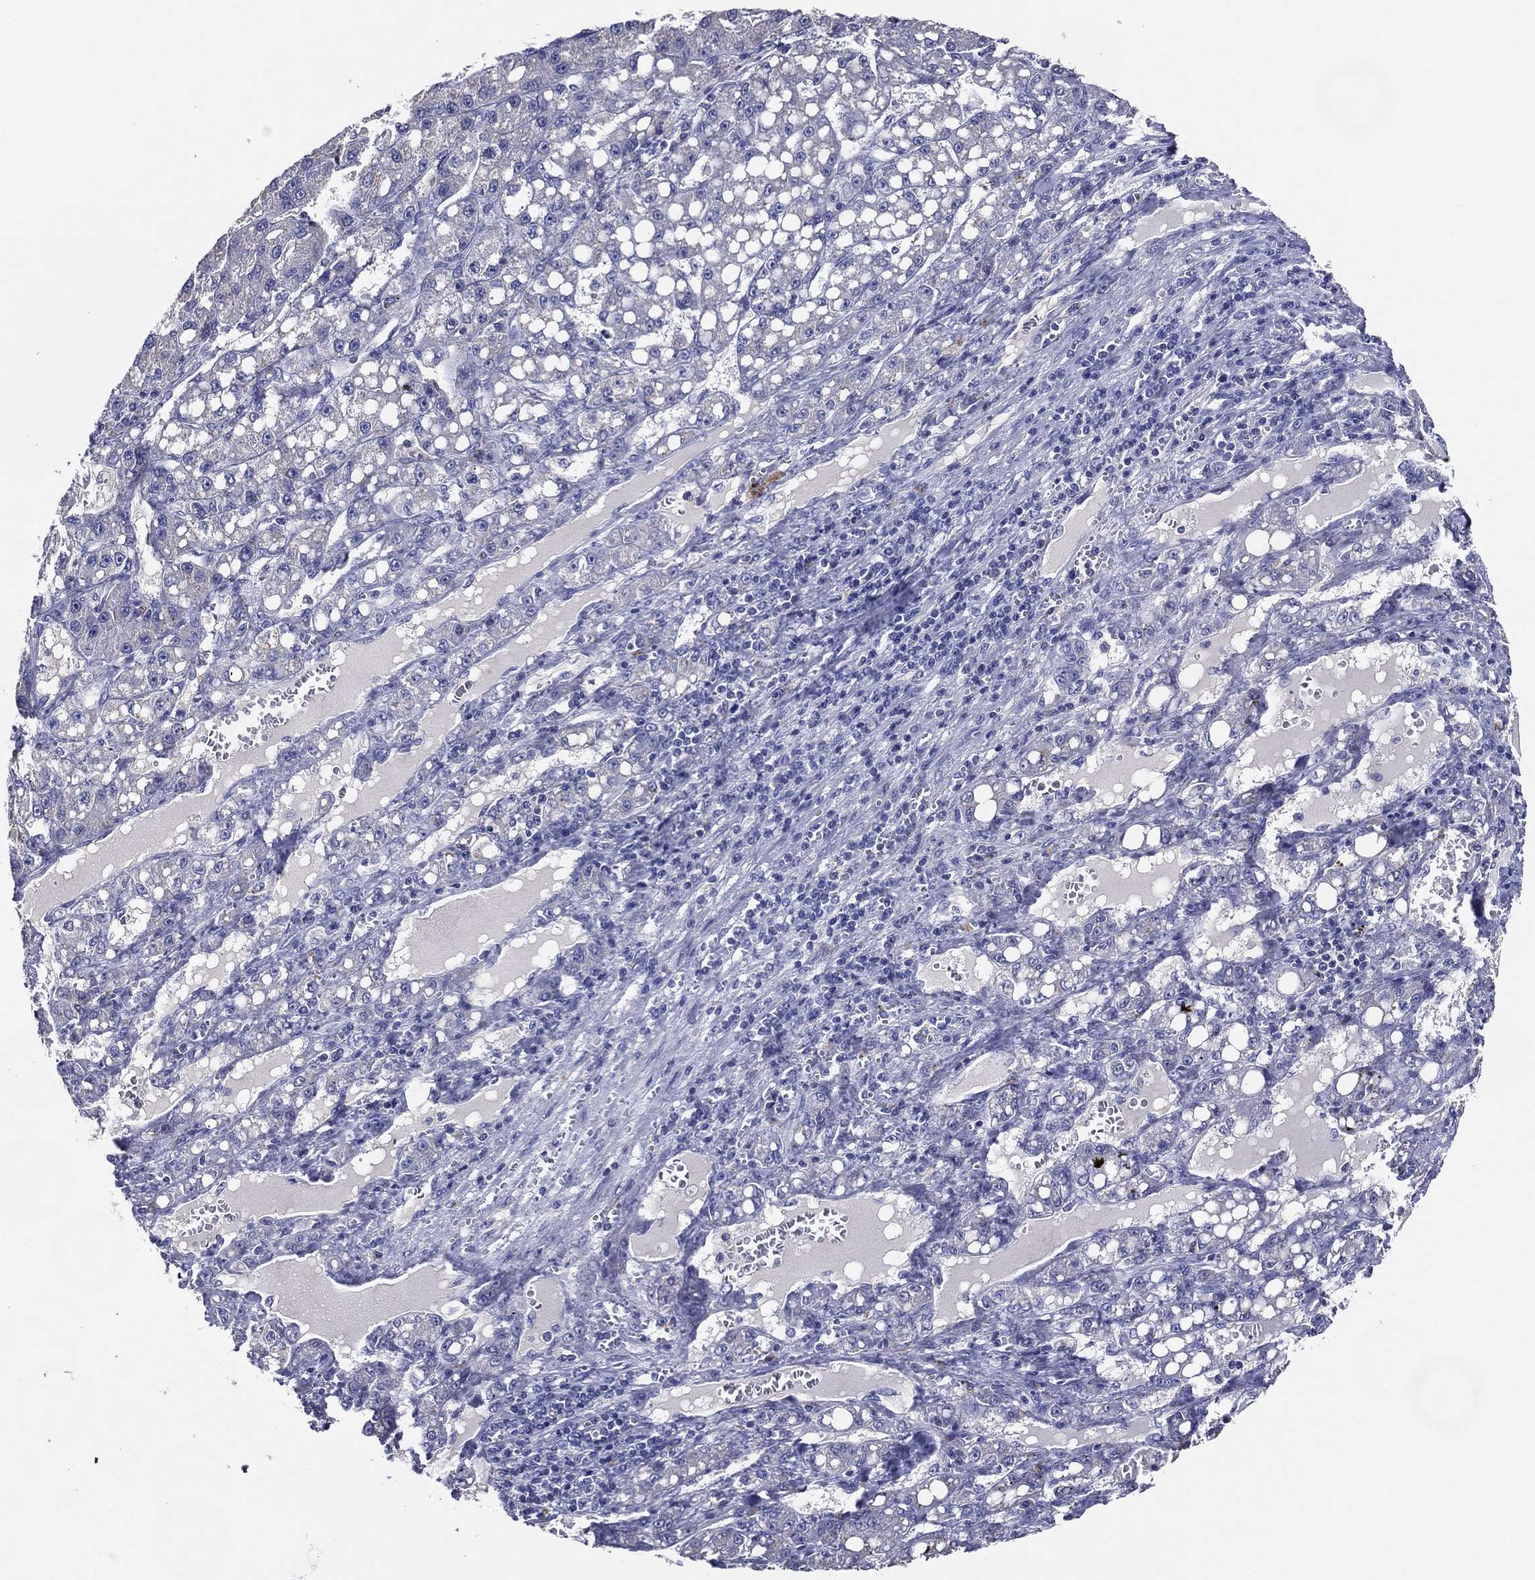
{"staining": {"intensity": "negative", "quantity": "none", "location": "none"}, "tissue": "liver cancer", "cell_type": "Tumor cells", "image_type": "cancer", "snomed": [{"axis": "morphology", "description": "Carcinoma, Hepatocellular, NOS"}, {"axis": "topography", "description": "Liver"}], "caption": "Protein analysis of liver cancer exhibits no significant staining in tumor cells. (Immunohistochemistry (ihc), brightfield microscopy, high magnification).", "gene": "TFAP2A", "patient": {"sex": "female", "age": 65}}